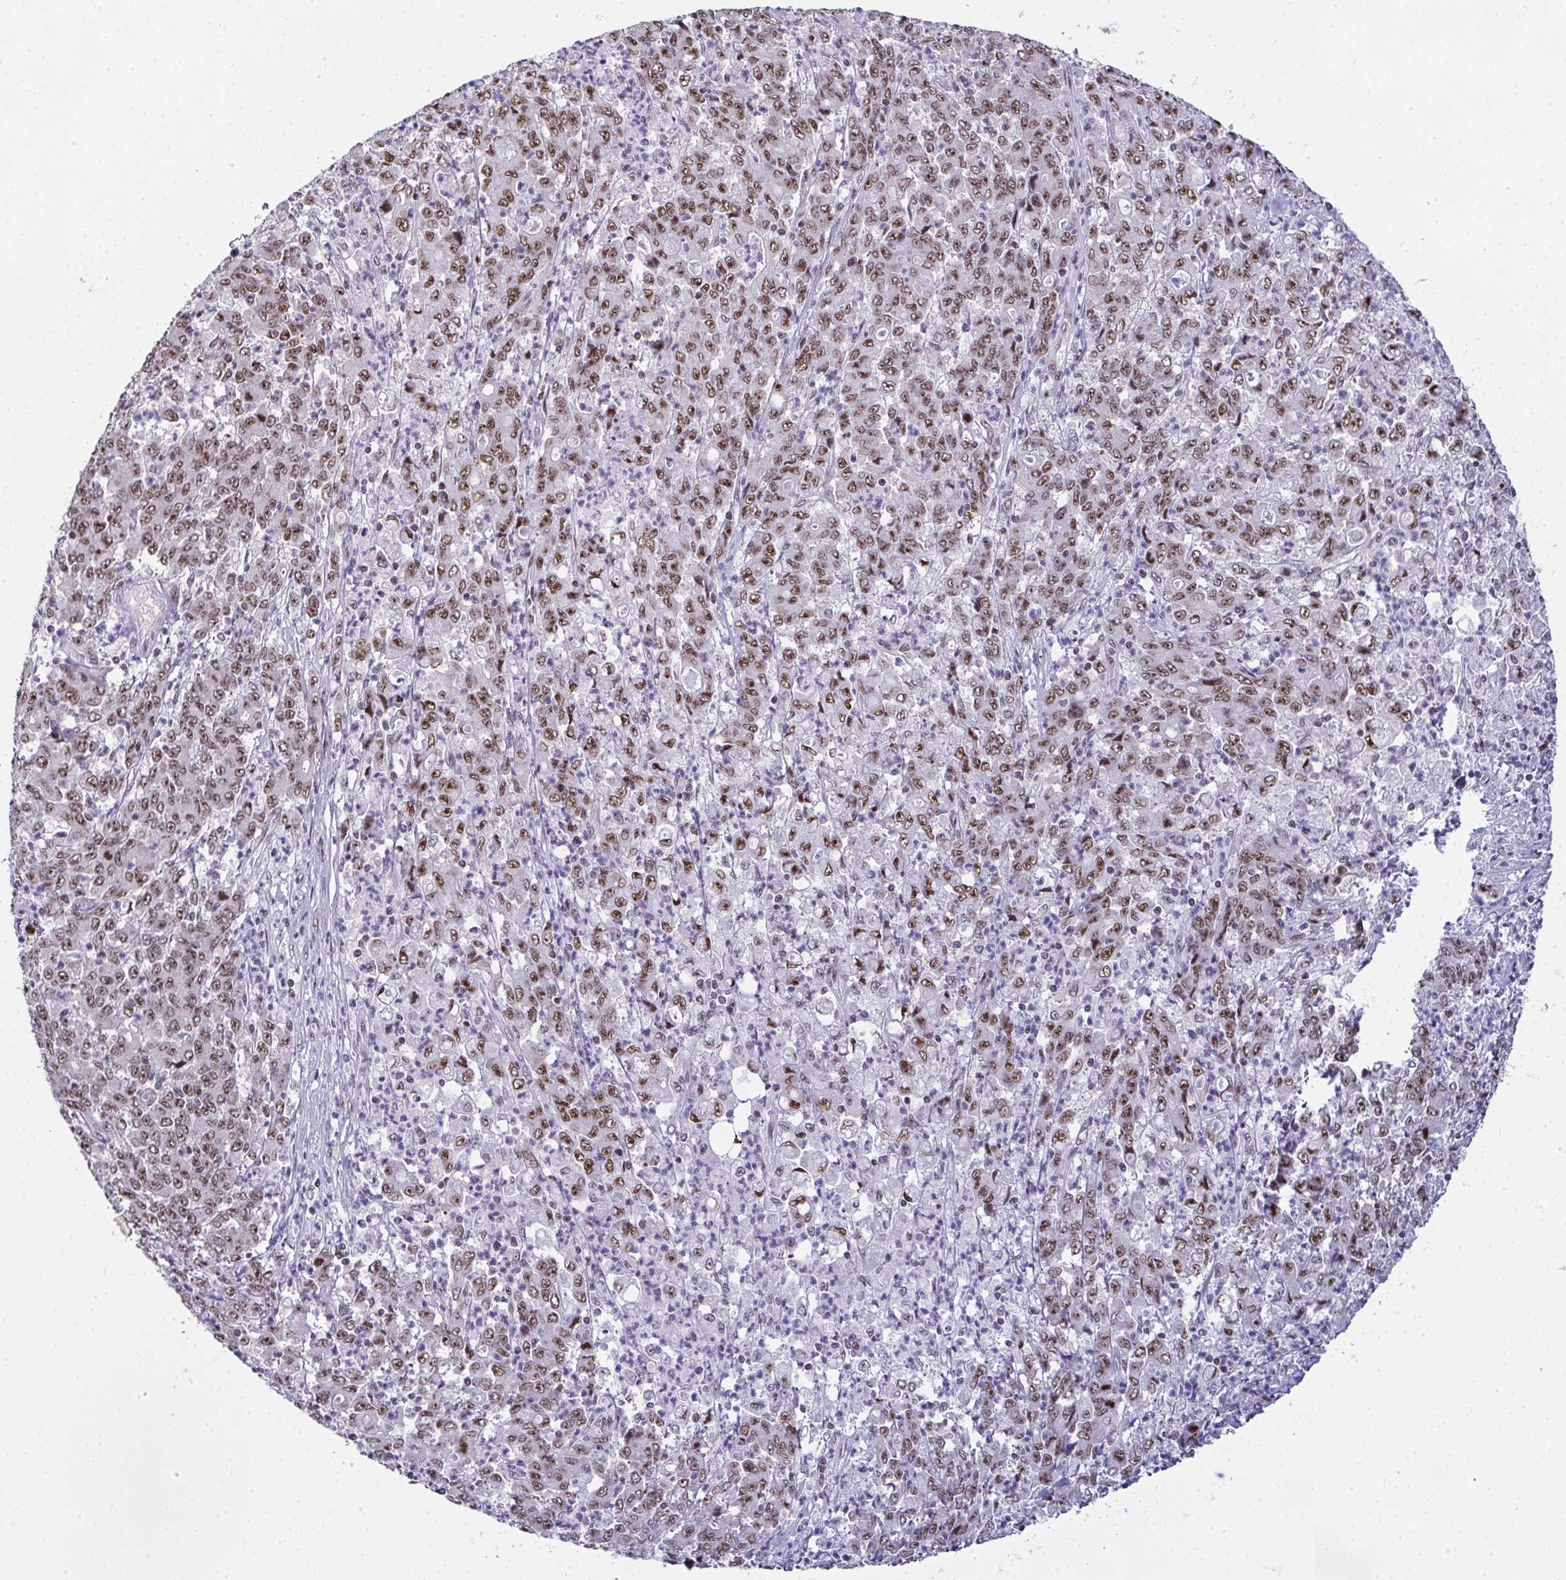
{"staining": {"intensity": "moderate", "quantity": ">75%", "location": "nuclear"}, "tissue": "stomach cancer", "cell_type": "Tumor cells", "image_type": "cancer", "snomed": [{"axis": "morphology", "description": "Adenocarcinoma, NOS"}, {"axis": "topography", "description": "Stomach, lower"}], "caption": "High-power microscopy captured an IHC histopathology image of stomach cancer, revealing moderate nuclear positivity in approximately >75% of tumor cells.", "gene": "ZNF800", "patient": {"sex": "female", "age": 71}}